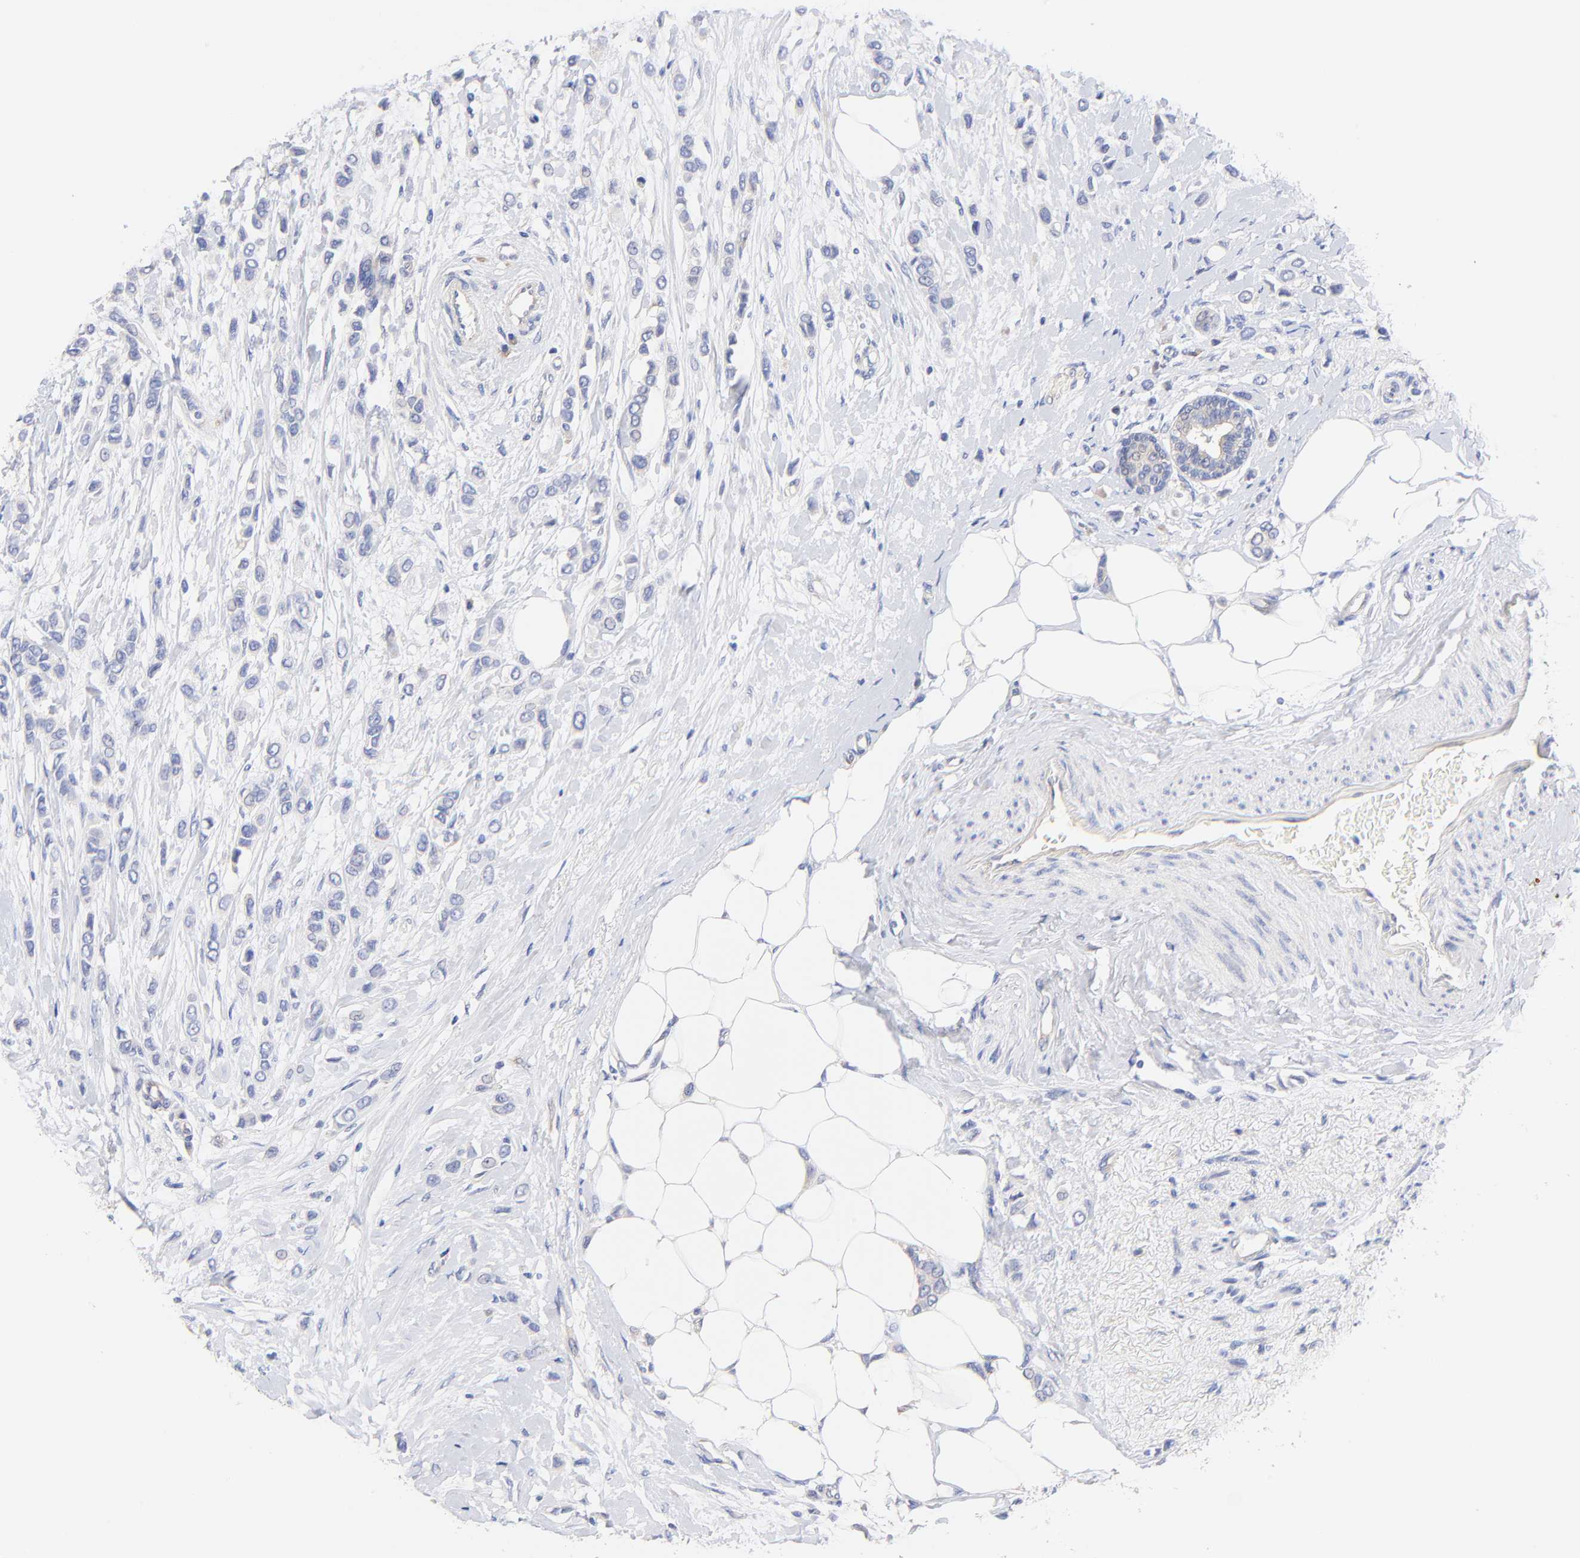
{"staining": {"intensity": "negative", "quantity": "none", "location": "none"}, "tissue": "breast cancer", "cell_type": "Tumor cells", "image_type": "cancer", "snomed": [{"axis": "morphology", "description": "Lobular carcinoma"}, {"axis": "topography", "description": "Breast"}], "caption": "This image is of breast cancer stained with IHC to label a protein in brown with the nuclei are counter-stained blue. There is no staining in tumor cells.", "gene": "TNFRSF13C", "patient": {"sex": "female", "age": 51}}